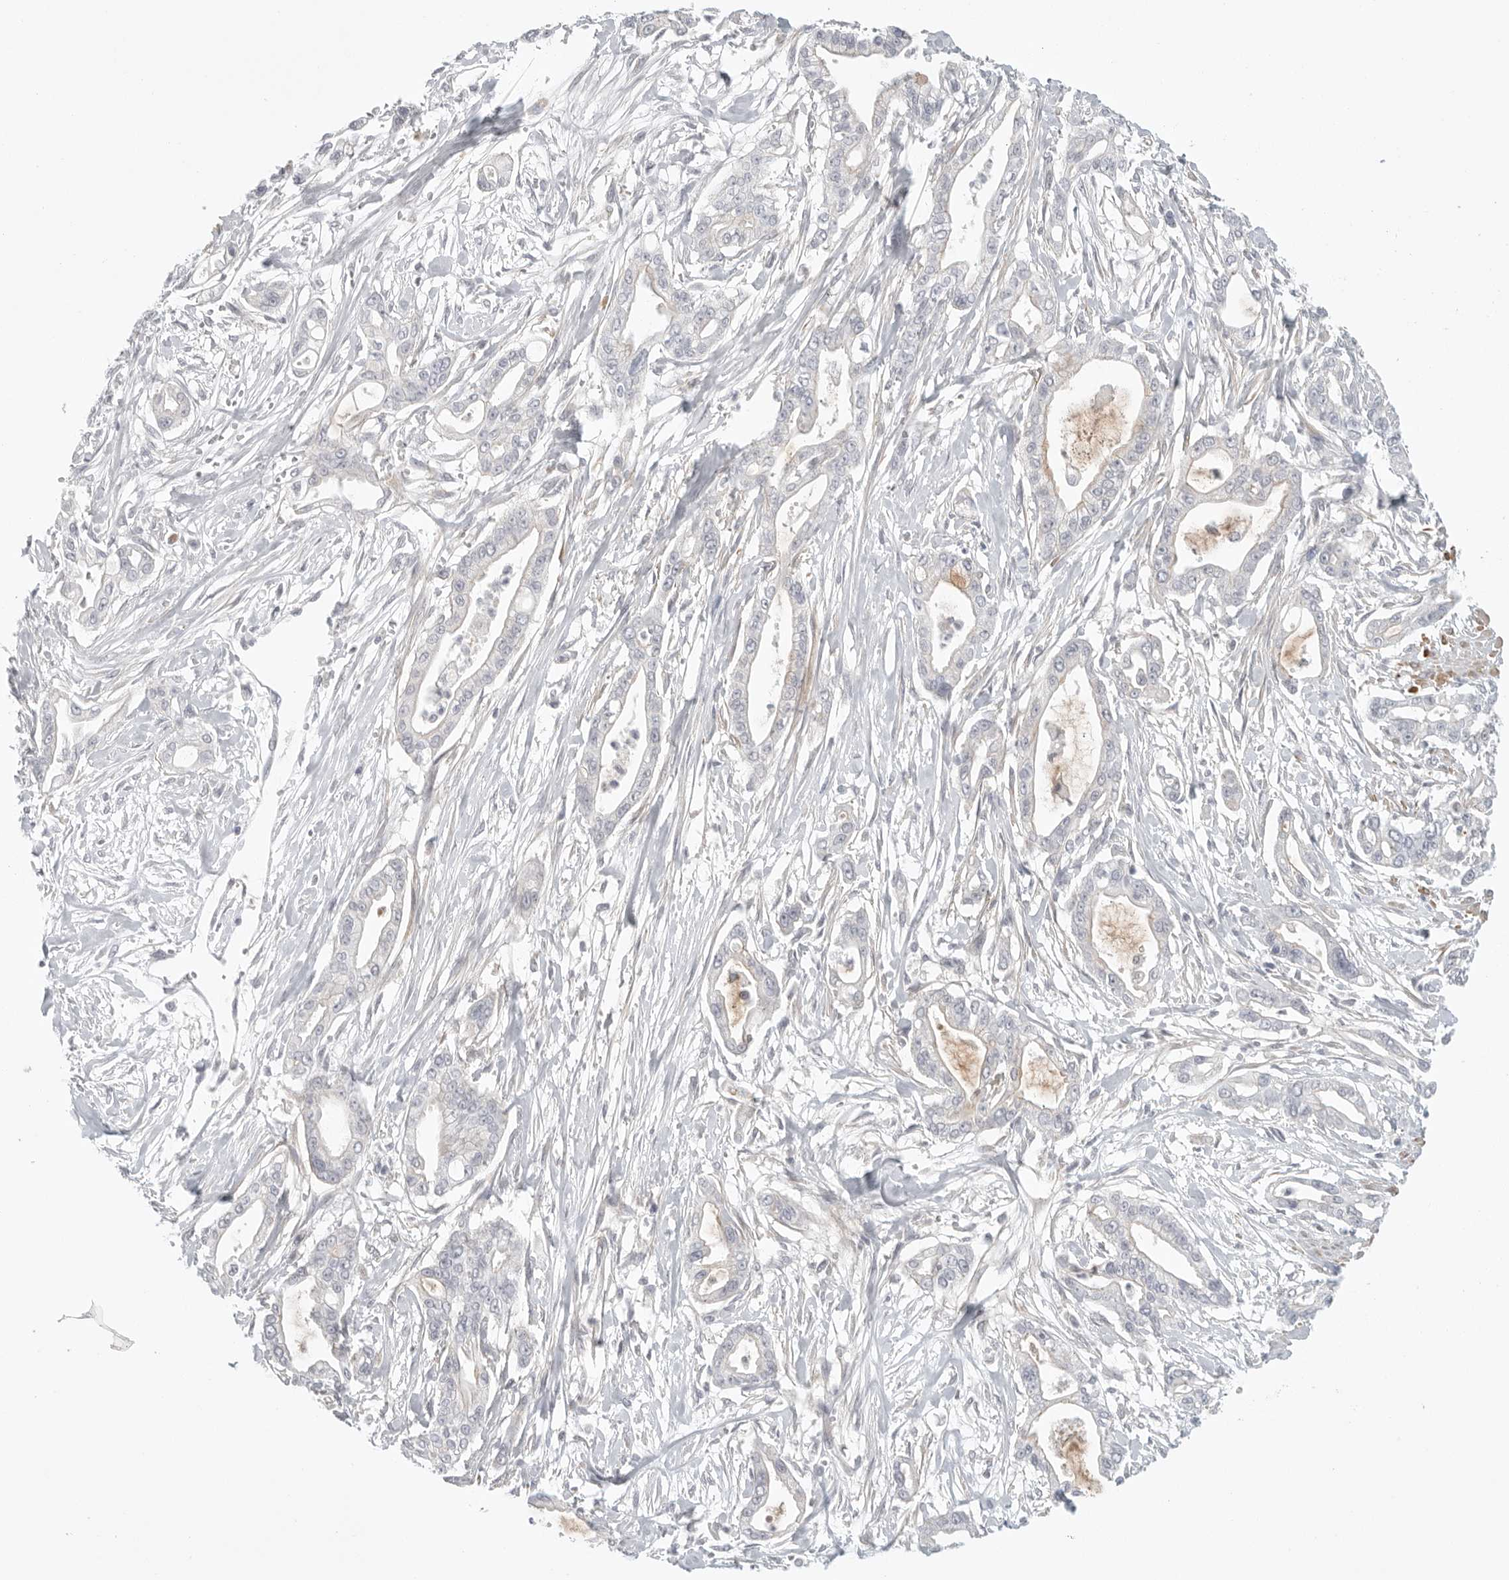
{"staining": {"intensity": "negative", "quantity": "none", "location": "none"}, "tissue": "pancreatic cancer", "cell_type": "Tumor cells", "image_type": "cancer", "snomed": [{"axis": "morphology", "description": "Adenocarcinoma, NOS"}, {"axis": "topography", "description": "Pancreas"}], "caption": "Immunohistochemistry photomicrograph of human pancreatic cancer stained for a protein (brown), which exhibits no expression in tumor cells. (DAB IHC, high magnification).", "gene": "STAB2", "patient": {"sex": "male", "age": 68}}